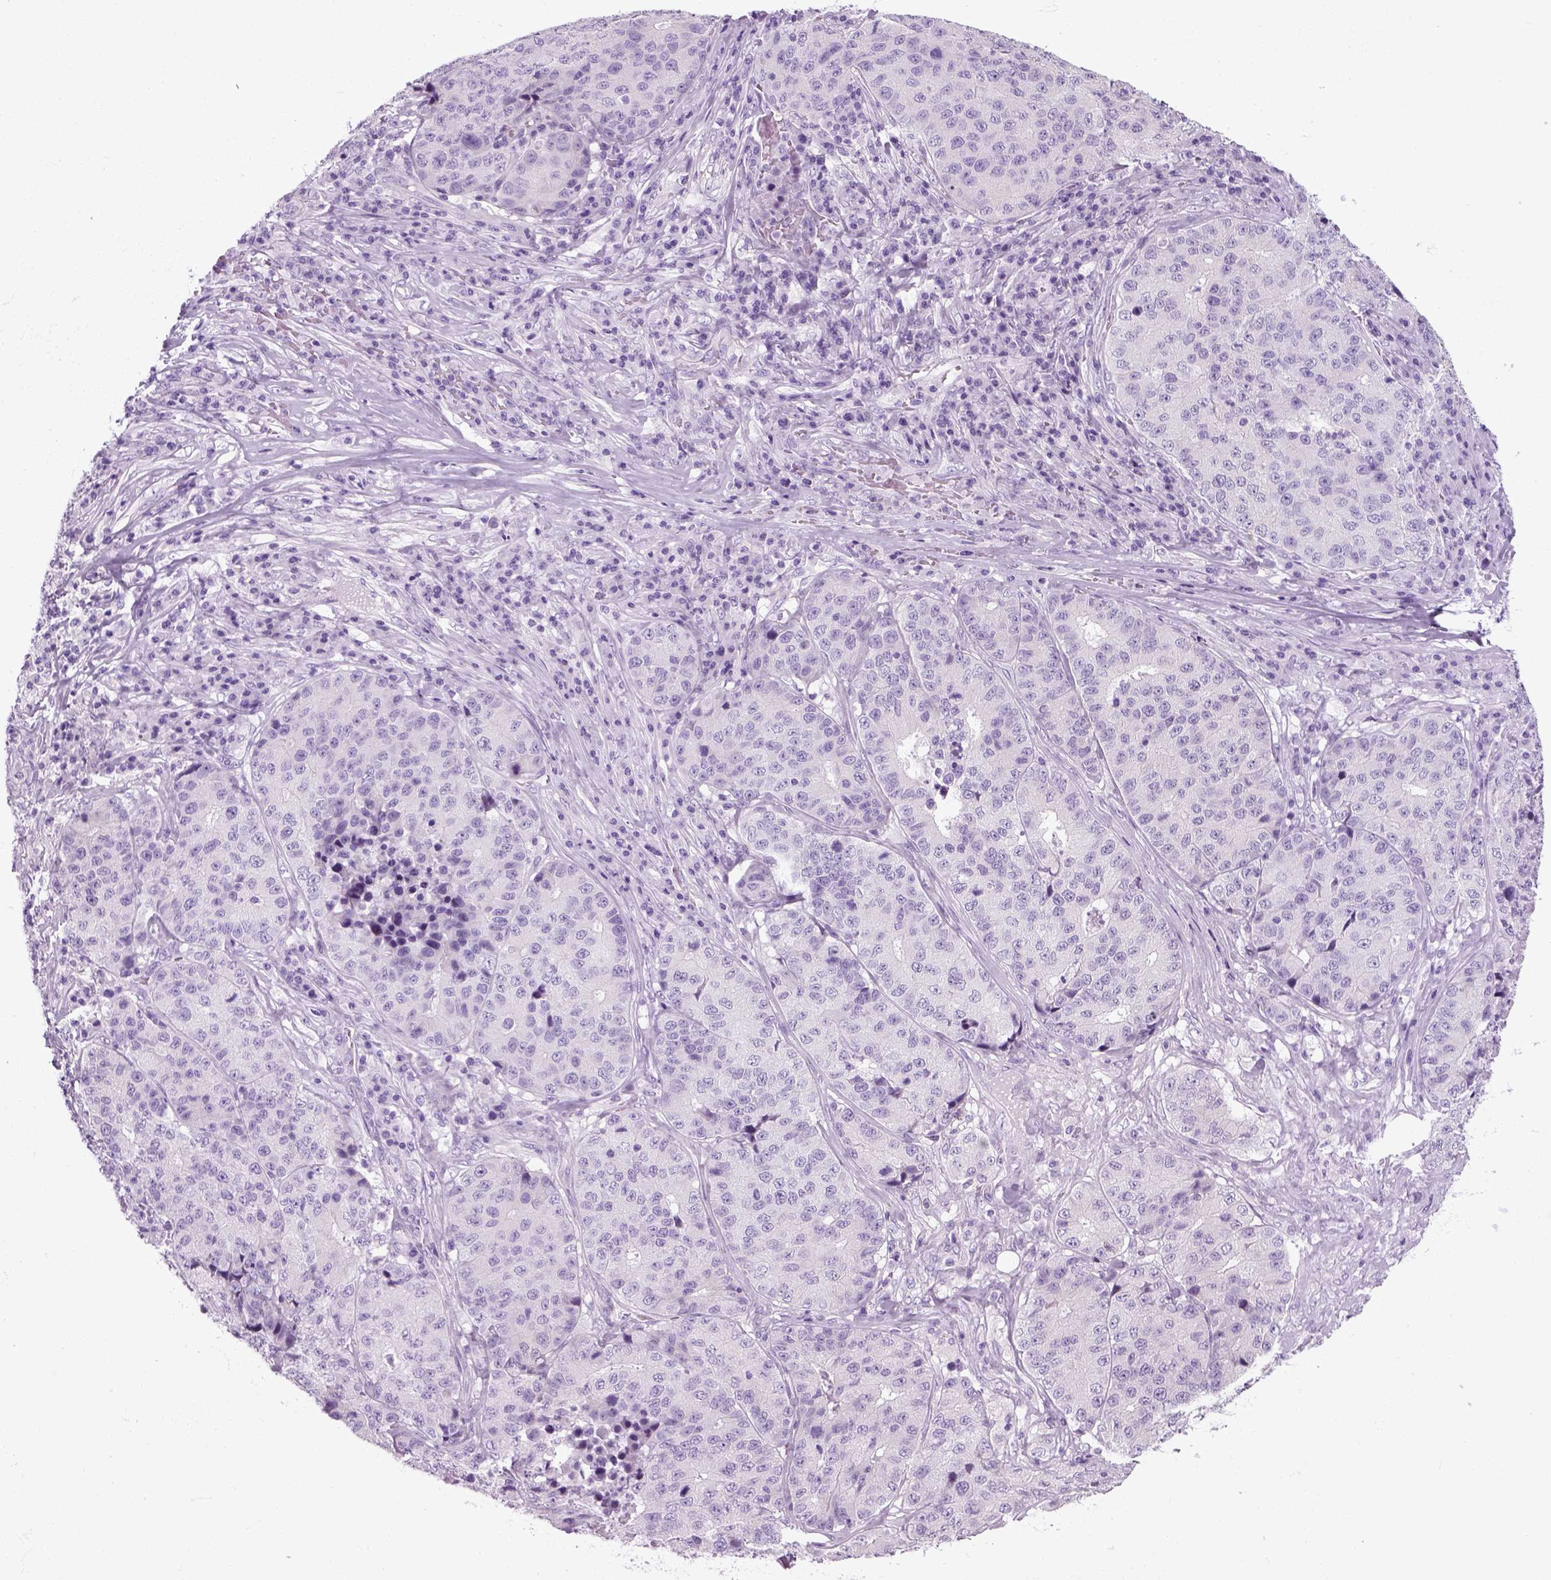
{"staining": {"intensity": "negative", "quantity": "none", "location": "none"}, "tissue": "stomach cancer", "cell_type": "Tumor cells", "image_type": "cancer", "snomed": [{"axis": "morphology", "description": "Adenocarcinoma, NOS"}, {"axis": "topography", "description": "Stomach"}], "caption": "Tumor cells show no significant staining in stomach cancer (adenocarcinoma).", "gene": "SLC12A5", "patient": {"sex": "male", "age": 71}}